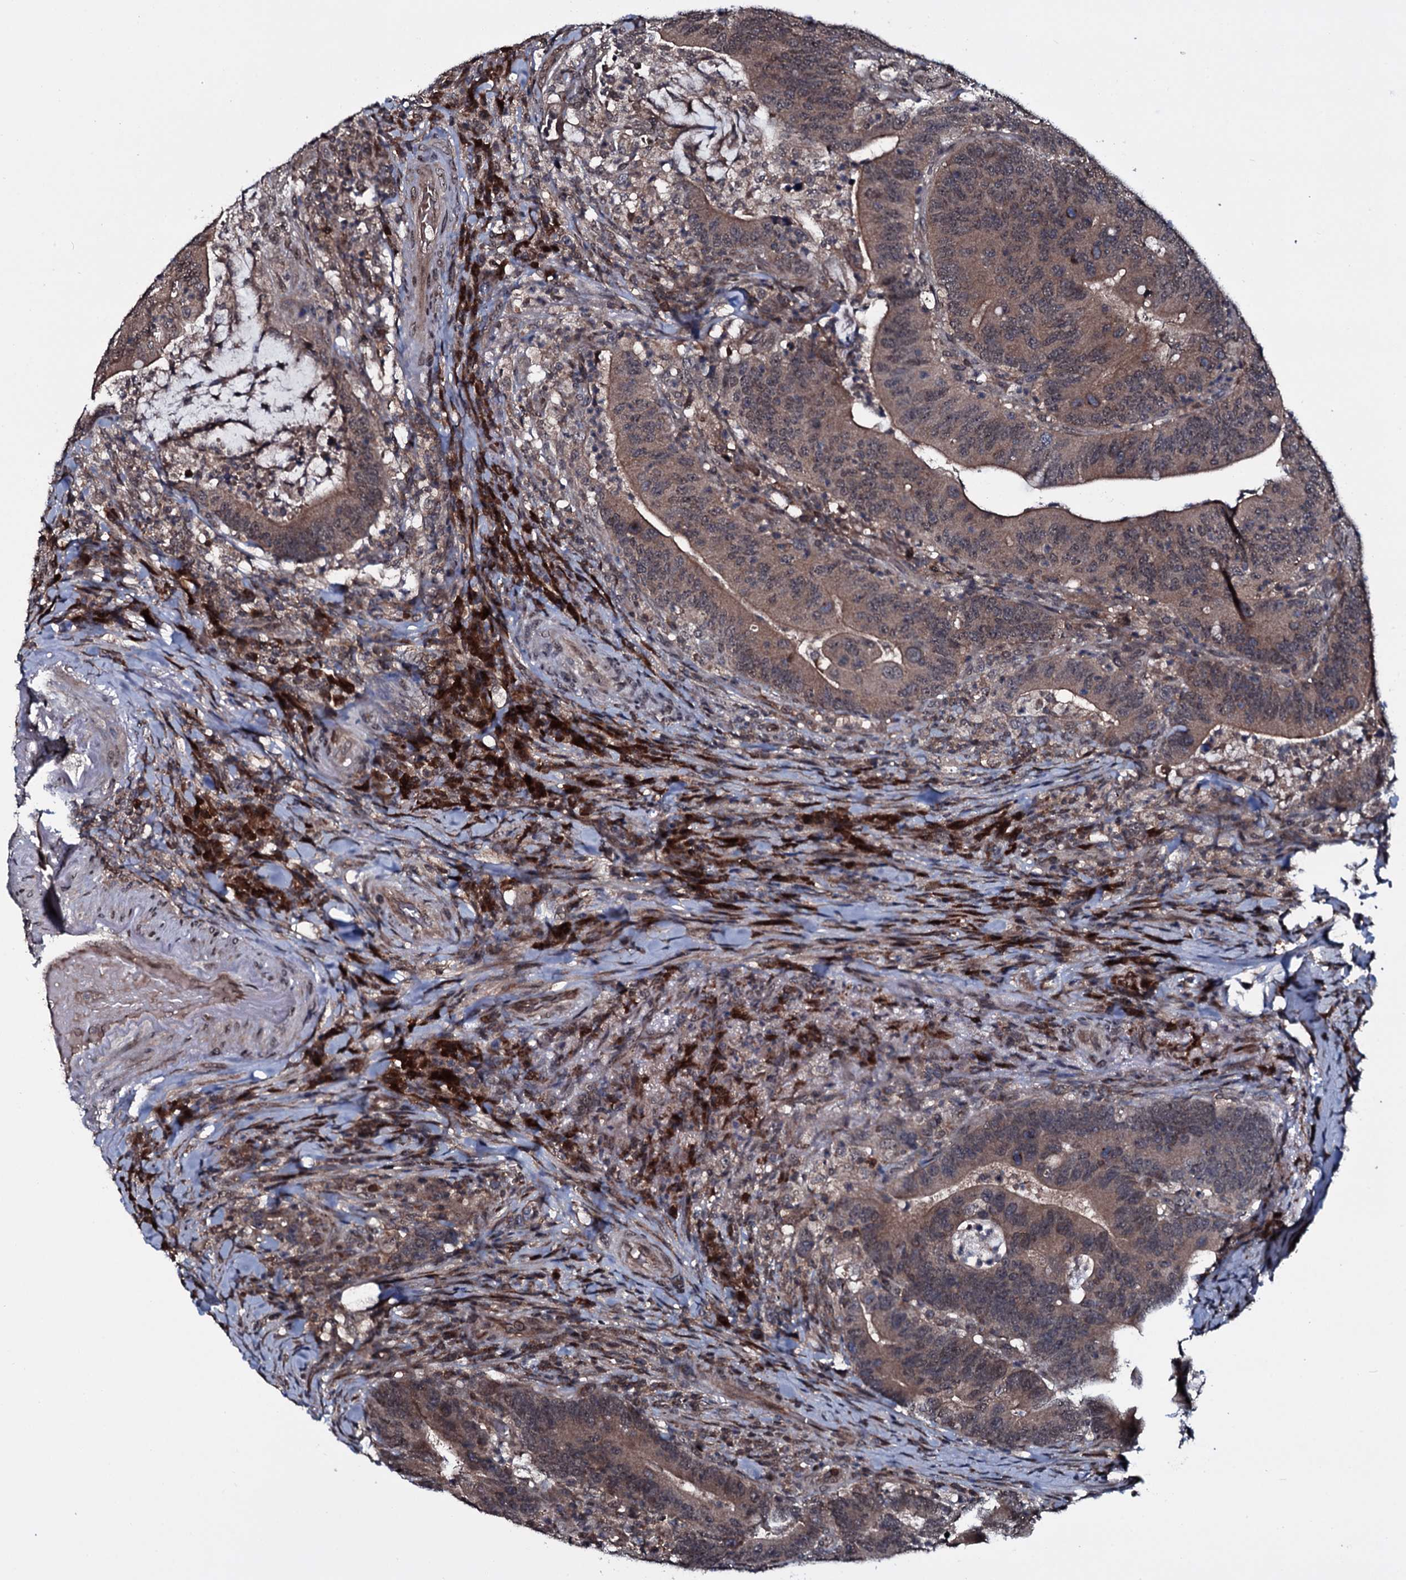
{"staining": {"intensity": "weak", "quantity": "25%-75%", "location": "cytoplasmic/membranous,nuclear"}, "tissue": "colorectal cancer", "cell_type": "Tumor cells", "image_type": "cancer", "snomed": [{"axis": "morphology", "description": "Adenocarcinoma, NOS"}, {"axis": "topography", "description": "Colon"}], "caption": "This is an image of immunohistochemistry staining of colorectal cancer (adenocarcinoma), which shows weak positivity in the cytoplasmic/membranous and nuclear of tumor cells.", "gene": "HDDC3", "patient": {"sex": "female", "age": 66}}